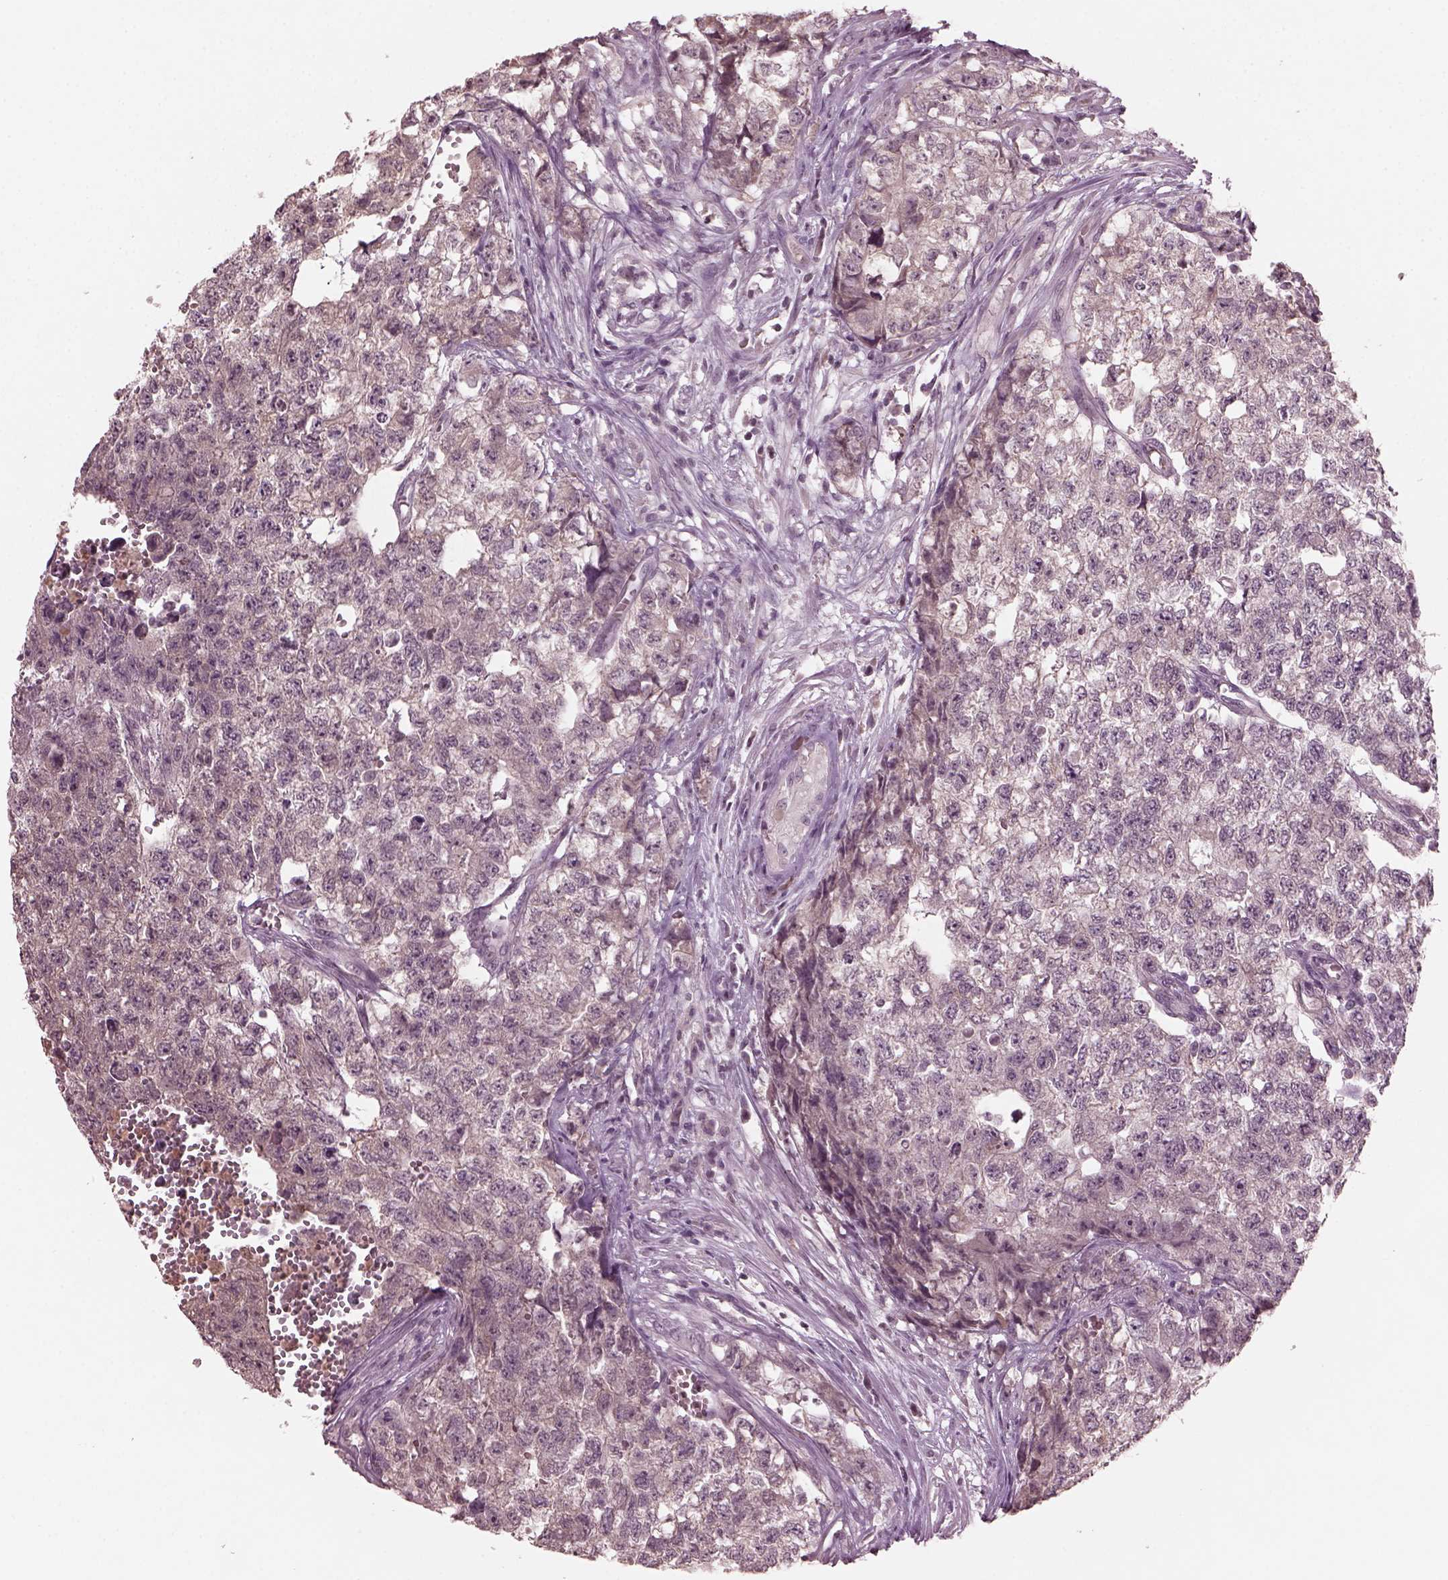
{"staining": {"intensity": "negative", "quantity": "none", "location": "none"}, "tissue": "testis cancer", "cell_type": "Tumor cells", "image_type": "cancer", "snomed": [{"axis": "morphology", "description": "Seminoma, NOS"}, {"axis": "morphology", "description": "Carcinoma, Embryonal, NOS"}, {"axis": "topography", "description": "Testis"}], "caption": "High magnification brightfield microscopy of testis cancer stained with DAB (brown) and counterstained with hematoxylin (blue): tumor cells show no significant positivity.", "gene": "RGS7", "patient": {"sex": "male", "age": 22}}